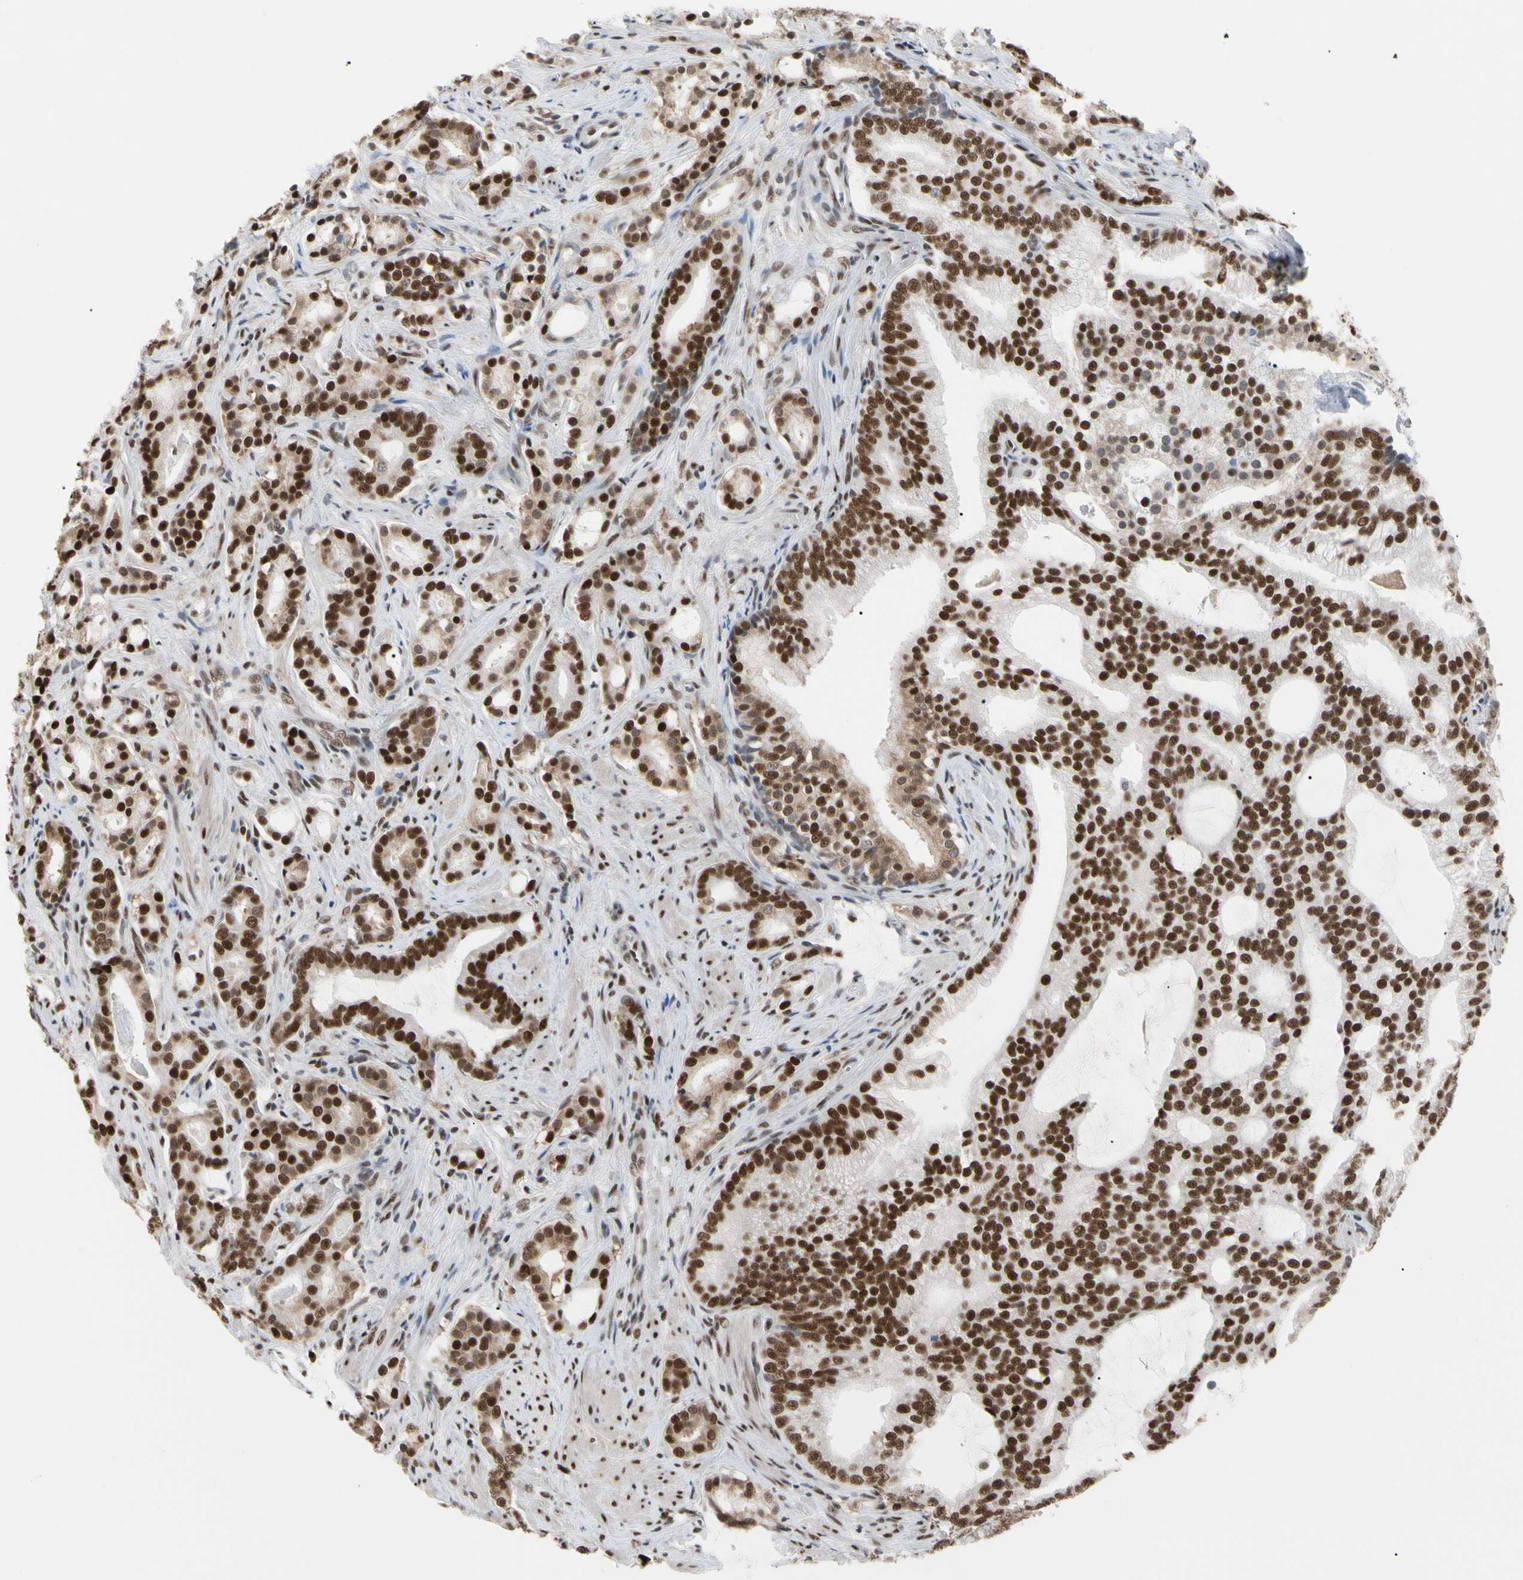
{"staining": {"intensity": "strong", "quantity": ">75%", "location": "nuclear"}, "tissue": "prostate cancer", "cell_type": "Tumor cells", "image_type": "cancer", "snomed": [{"axis": "morphology", "description": "Adenocarcinoma, Low grade"}, {"axis": "topography", "description": "Prostate"}], "caption": "A brown stain highlights strong nuclear expression of a protein in human prostate cancer (low-grade adenocarcinoma) tumor cells.", "gene": "FAM98B", "patient": {"sex": "male", "age": 58}}